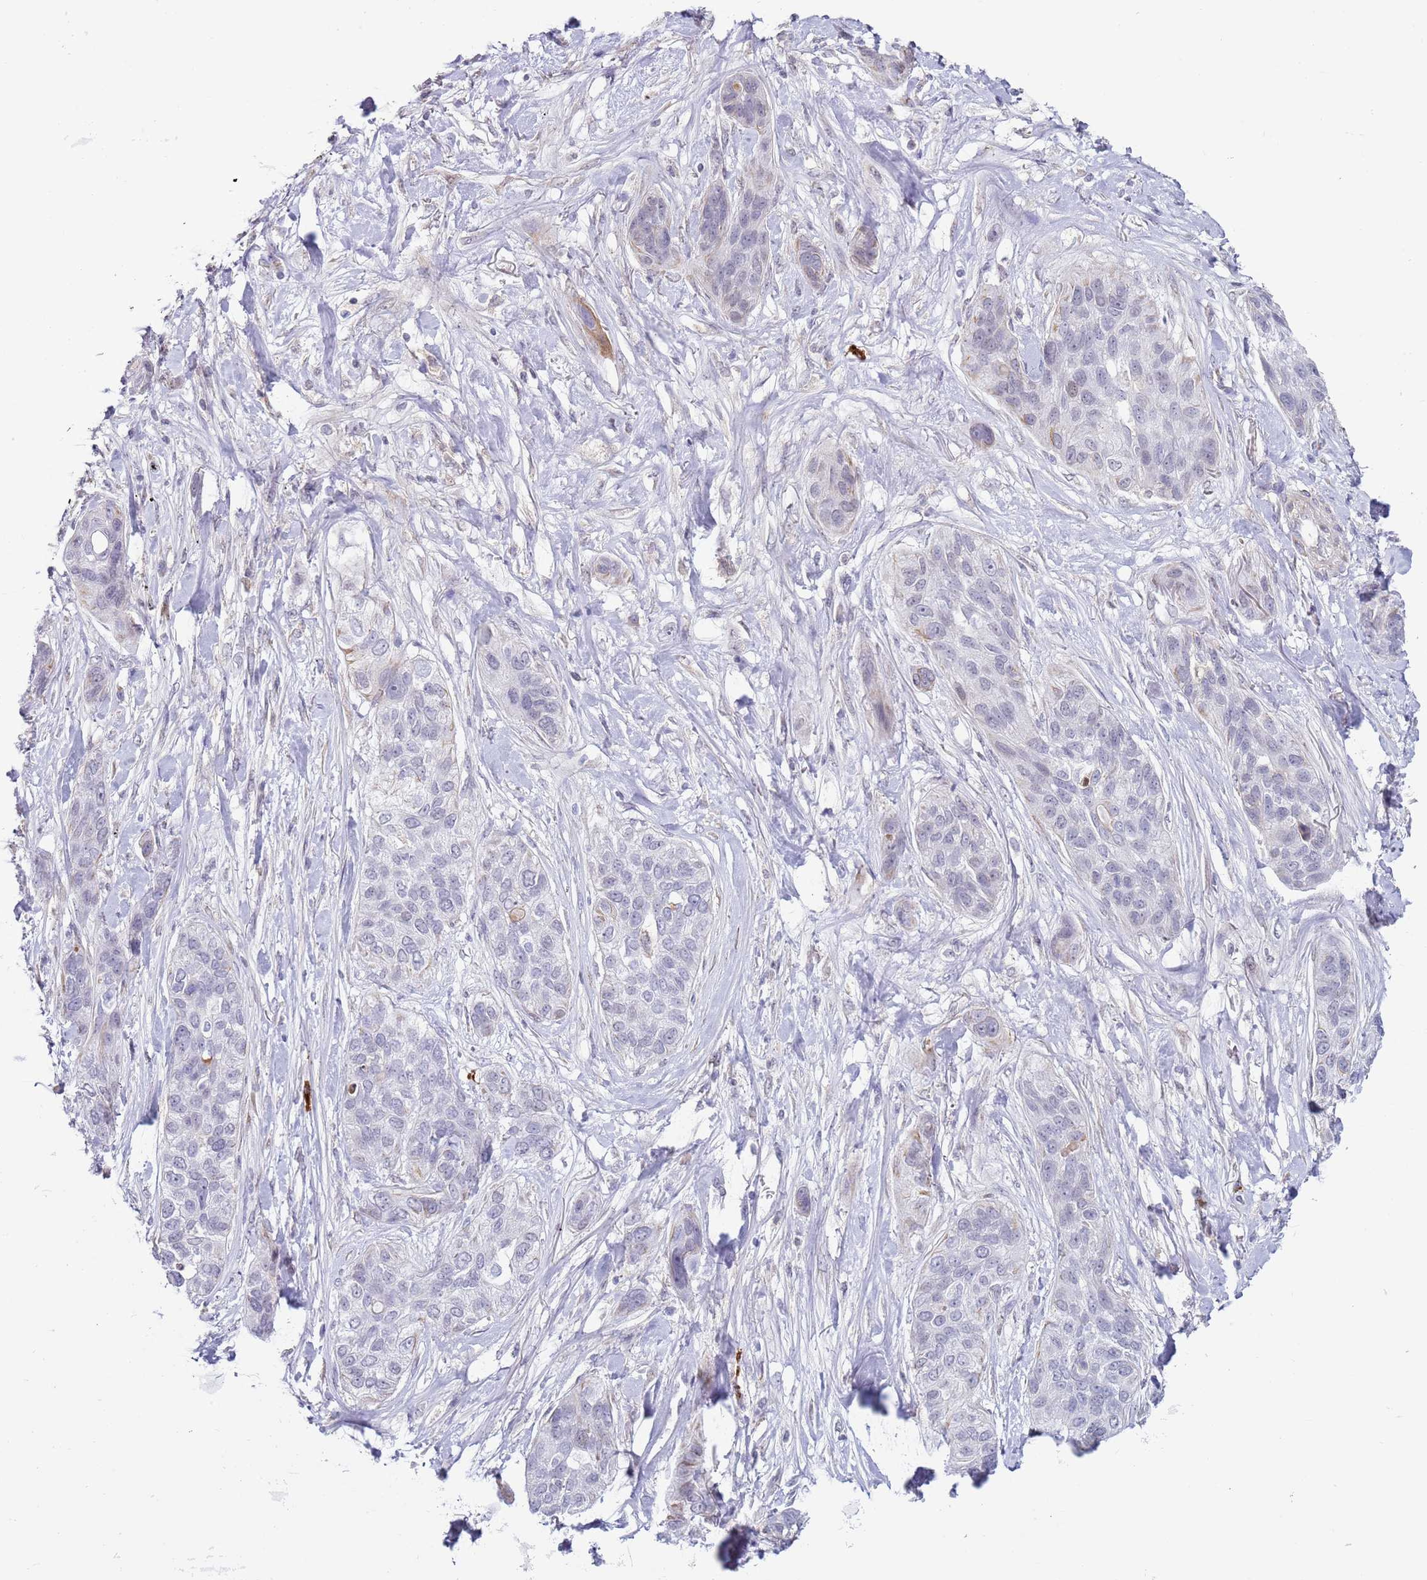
{"staining": {"intensity": "negative", "quantity": "none", "location": "none"}, "tissue": "lung cancer", "cell_type": "Tumor cells", "image_type": "cancer", "snomed": [{"axis": "morphology", "description": "Squamous cell carcinoma, NOS"}, {"axis": "topography", "description": "Lung"}], "caption": "IHC micrograph of neoplastic tissue: human lung cancer stained with DAB demonstrates no significant protein positivity in tumor cells.", "gene": "NPAP1", "patient": {"sex": "female", "age": 70}}